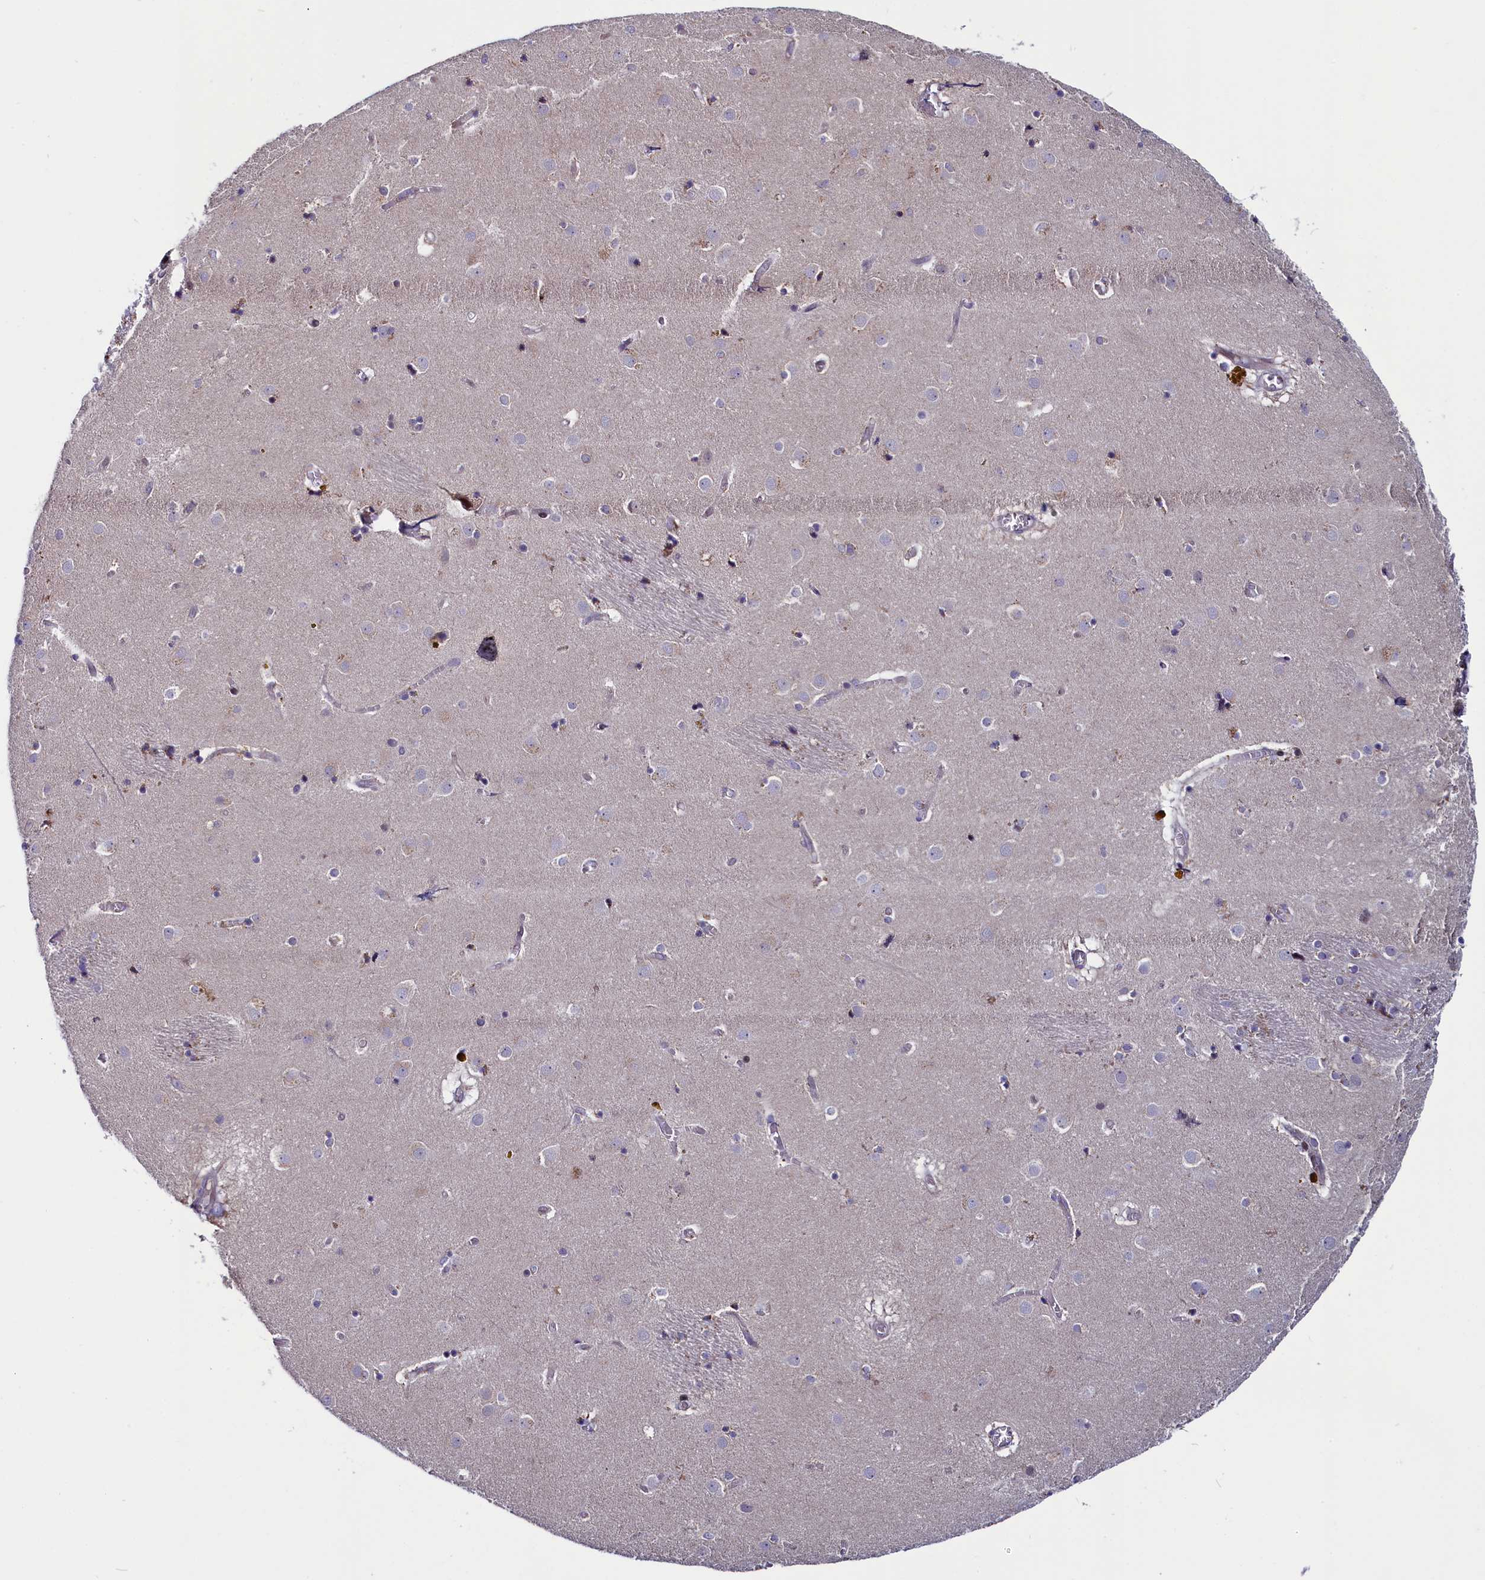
{"staining": {"intensity": "weak", "quantity": "<25%", "location": "cytoplasmic/membranous"}, "tissue": "caudate", "cell_type": "Glial cells", "image_type": "normal", "snomed": [{"axis": "morphology", "description": "Normal tissue, NOS"}, {"axis": "topography", "description": "Lateral ventricle wall"}], "caption": "DAB immunohistochemical staining of benign human caudate displays no significant staining in glial cells. The staining was performed using DAB to visualize the protein expression in brown, while the nuclei were stained in blue with hematoxylin (Magnification: 20x).", "gene": "CIAPIN1", "patient": {"sex": "male", "age": 70}}